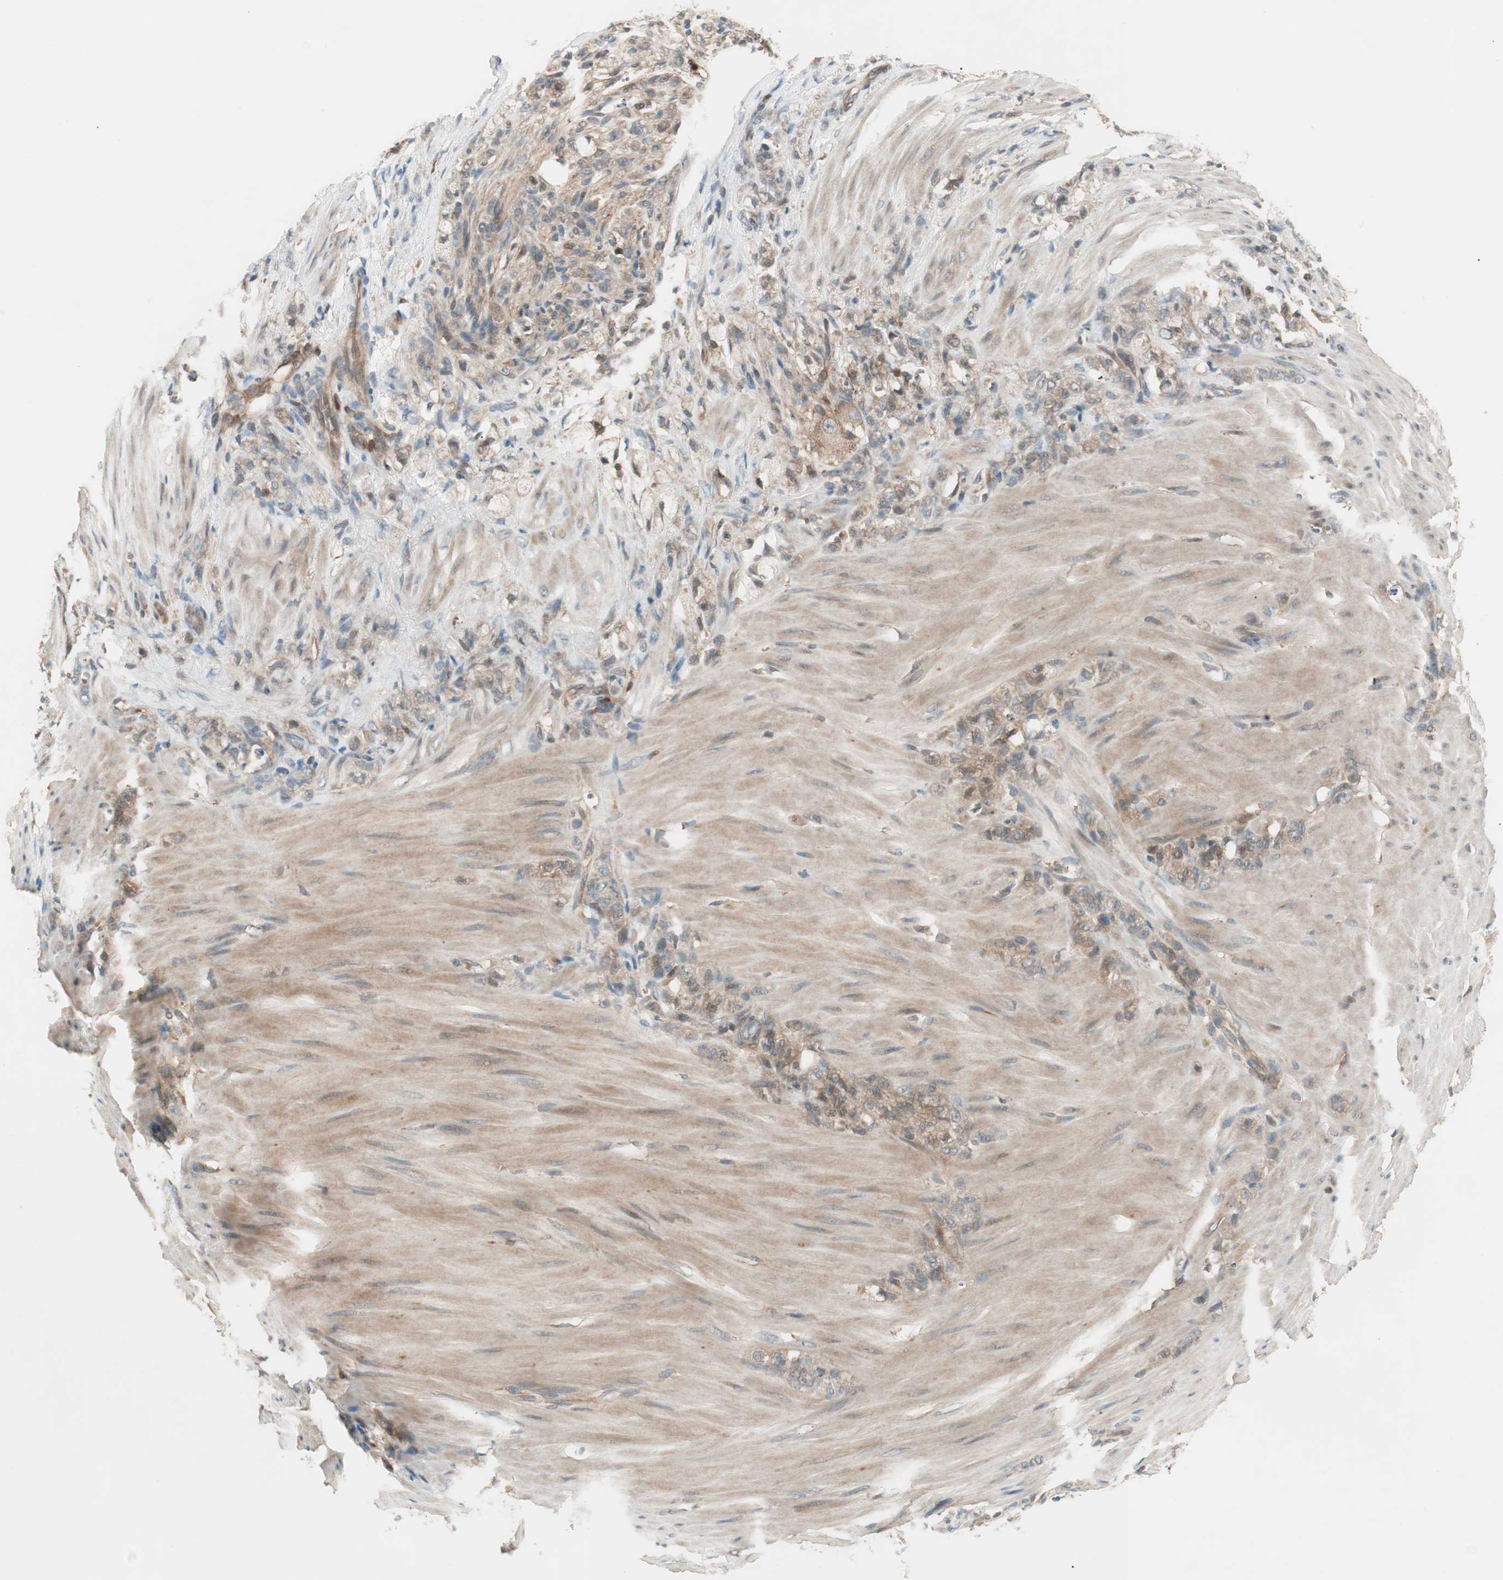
{"staining": {"intensity": "weak", "quantity": "25%-75%", "location": "cytoplasmic/membranous"}, "tissue": "stomach cancer", "cell_type": "Tumor cells", "image_type": "cancer", "snomed": [{"axis": "morphology", "description": "Adenocarcinoma, NOS"}, {"axis": "topography", "description": "Stomach"}], "caption": "Human stomach adenocarcinoma stained with a protein marker displays weak staining in tumor cells.", "gene": "GALT", "patient": {"sex": "male", "age": 82}}